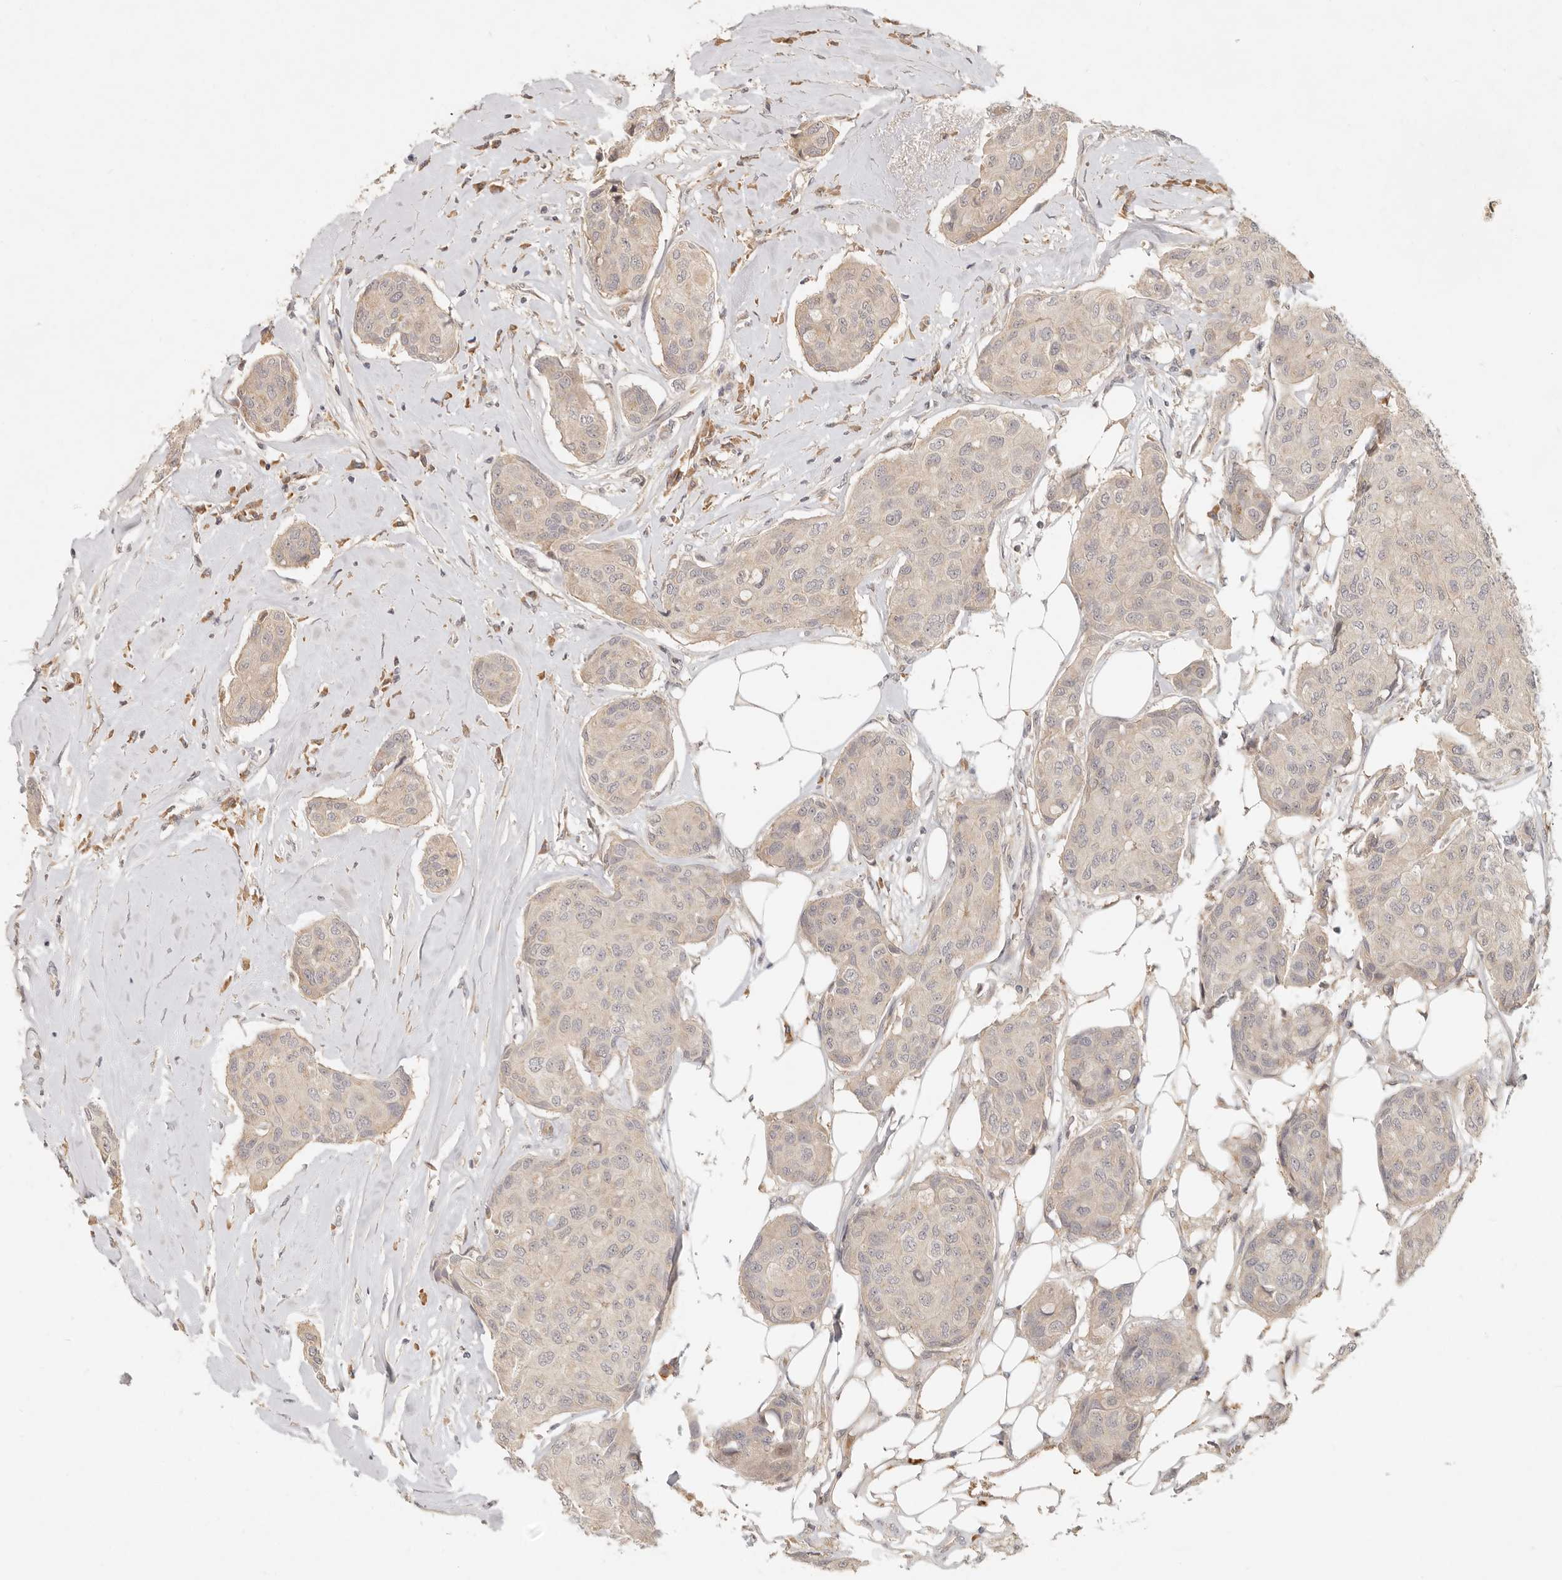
{"staining": {"intensity": "weak", "quantity": ">75%", "location": "cytoplasmic/membranous"}, "tissue": "breast cancer", "cell_type": "Tumor cells", "image_type": "cancer", "snomed": [{"axis": "morphology", "description": "Duct carcinoma"}, {"axis": "topography", "description": "Breast"}], "caption": "A high-resolution image shows IHC staining of breast cancer (invasive ductal carcinoma), which displays weak cytoplasmic/membranous staining in approximately >75% of tumor cells. The staining was performed using DAB (3,3'-diaminobenzidine), with brown indicating positive protein expression. Nuclei are stained blue with hematoxylin.", "gene": "UBXN11", "patient": {"sex": "female", "age": 80}}